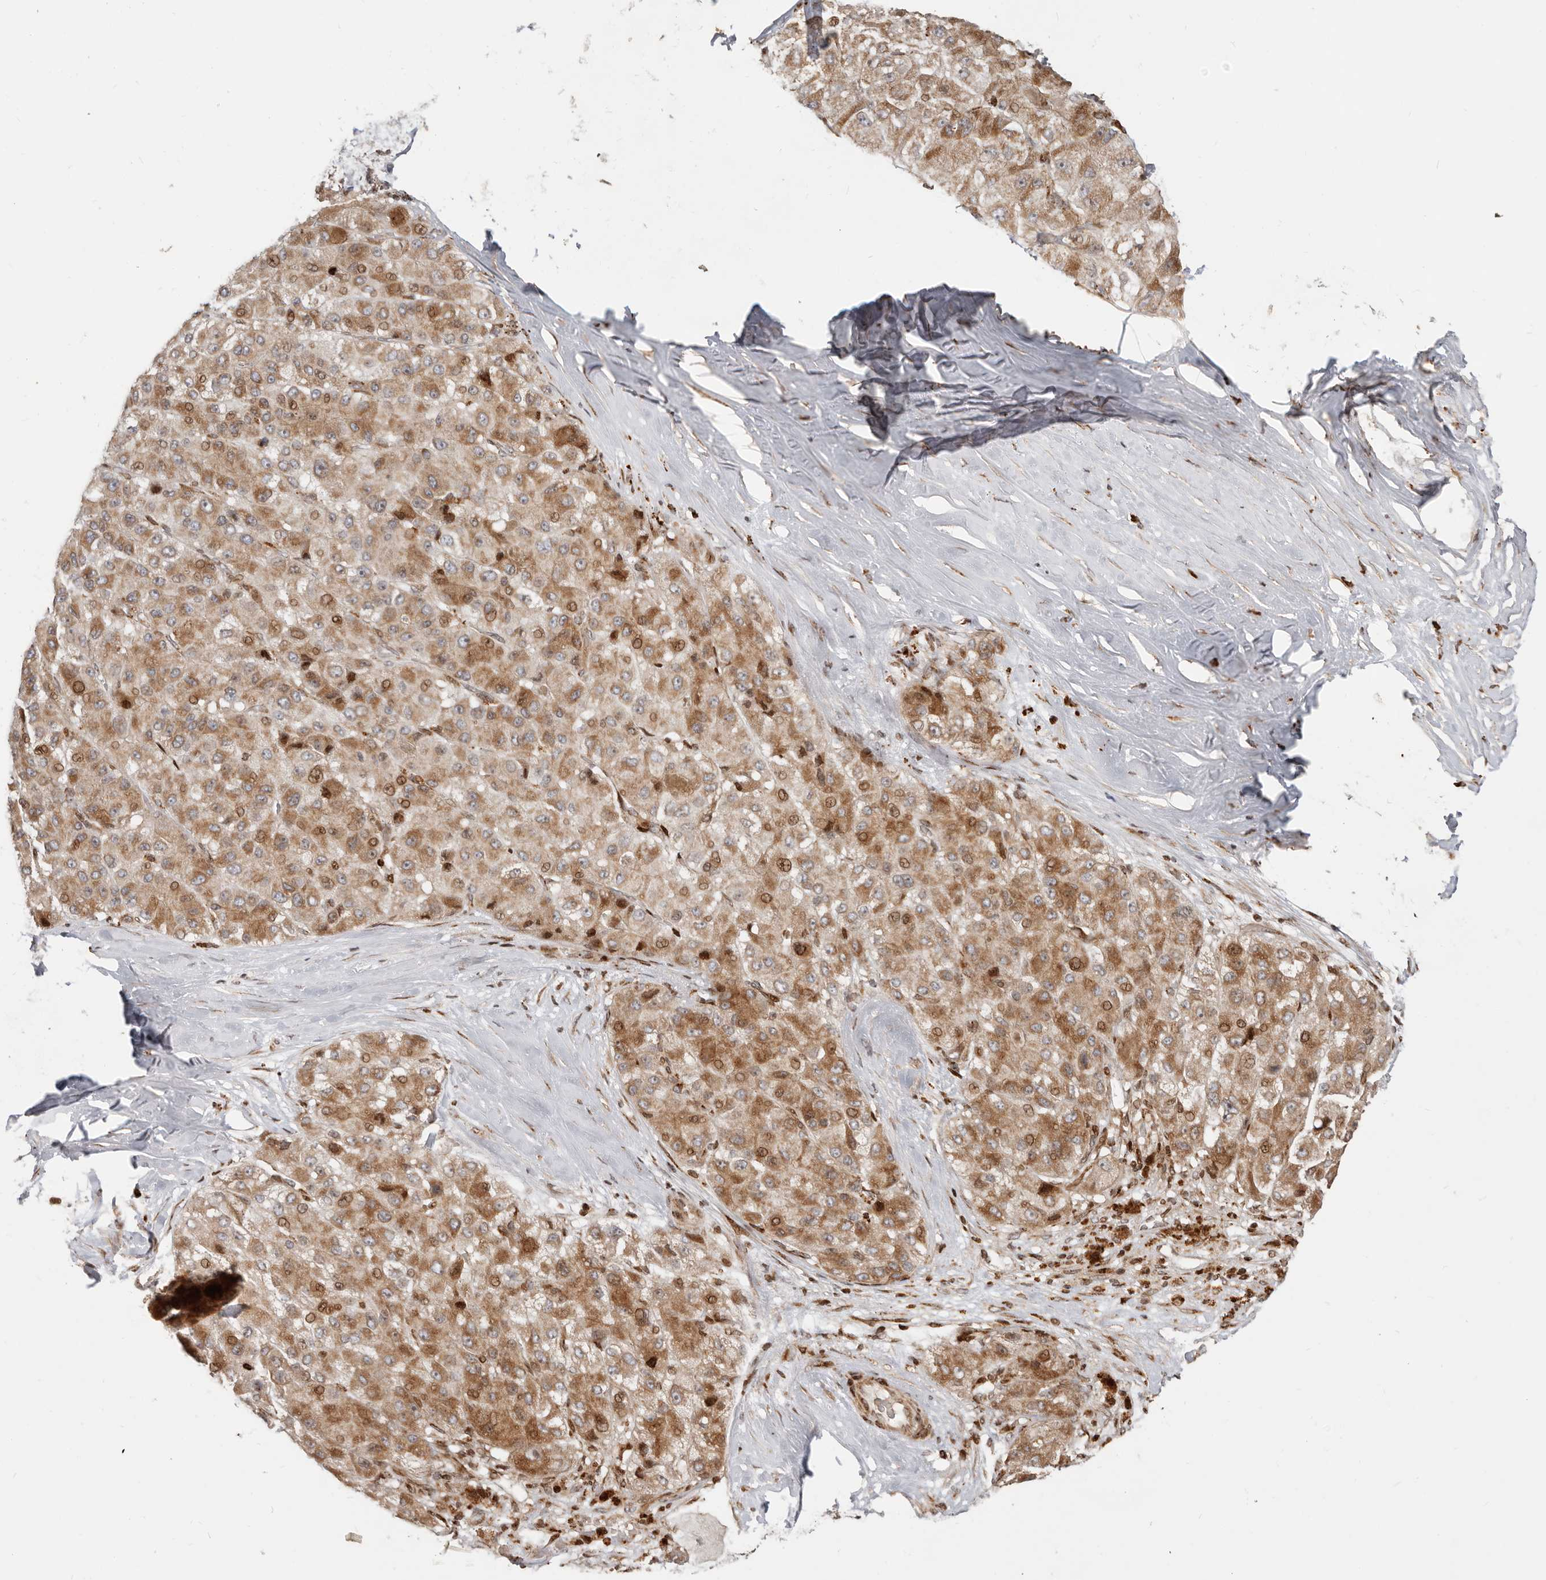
{"staining": {"intensity": "moderate", "quantity": ">75%", "location": "cytoplasmic/membranous,nuclear"}, "tissue": "liver cancer", "cell_type": "Tumor cells", "image_type": "cancer", "snomed": [{"axis": "morphology", "description": "Carcinoma, Hepatocellular, NOS"}, {"axis": "topography", "description": "Liver"}], "caption": "The image reveals a brown stain indicating the presence of a protein in the cytoplasmic/membranous and nuclear of tumor cells in liver cancer. The staining was performed using DAB (3,3'-diaminobenzidine), with brown indicating positive protein expression. Nuclei are stained blue with hematoxylin.", "gene": "TRIM4", "patient": {"sex": "male", "age": 80}}